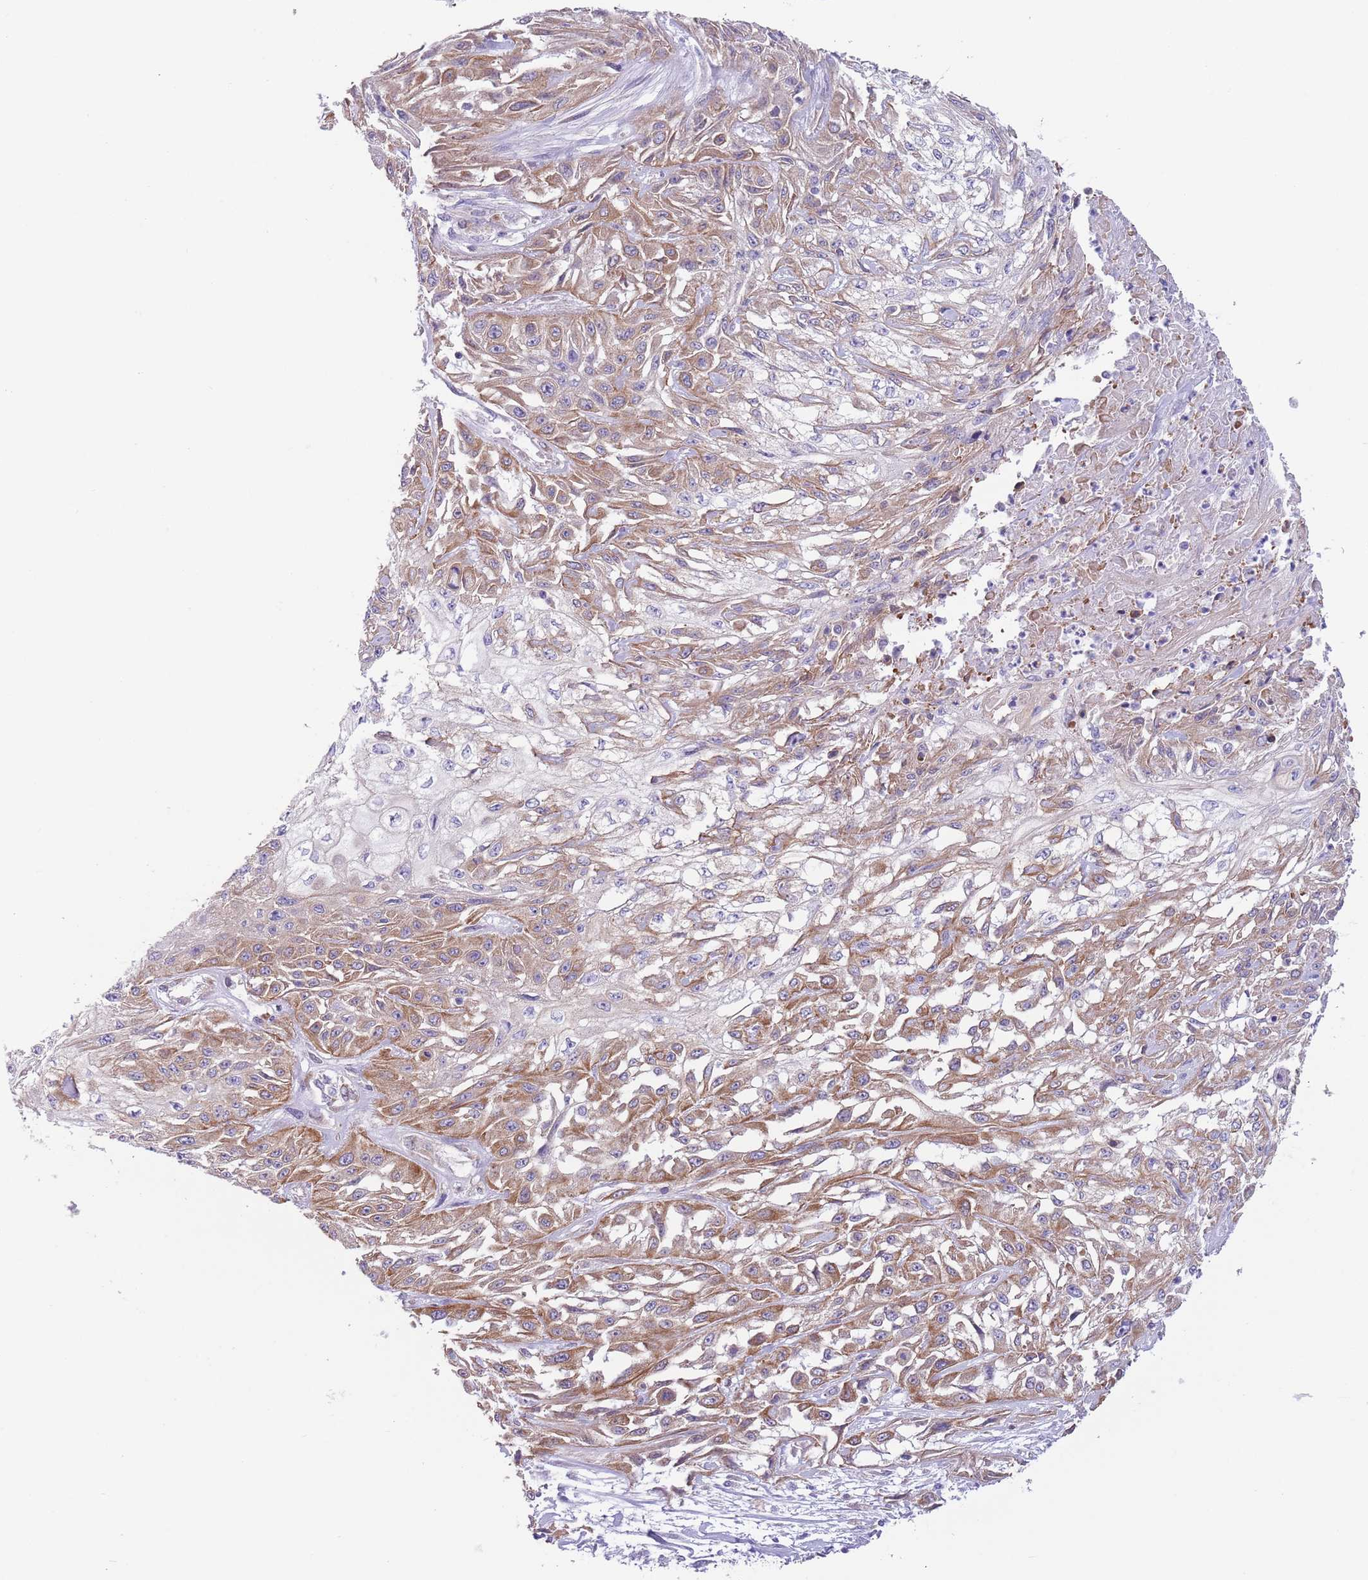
{"staining": {"intensity": "moderate", "quantity": ">75%", "location": "cytoplasmic/membranous"}, "tissue": "skin cancer", "cell_type": "Tumor cells", "image_type": "cancer", "snomed": [{"axis": "morphology", "description": "Squamous cell carcinoma, NOS"}, {"axis": "morphology", "description": "Squamous cell carcinoma, metastatic, NOS"}, {"axis": "topography", "description": "Skin"}, {"axis": "topography", "description": "Lymph node"}], "caption": "The immunohistochemical stain shows moderate cytoplasmic/membranous positivity in tumor cells of skin cancer tissue.", "gene": "RBP3", "patient": {"sex": "male", "age": 75}}